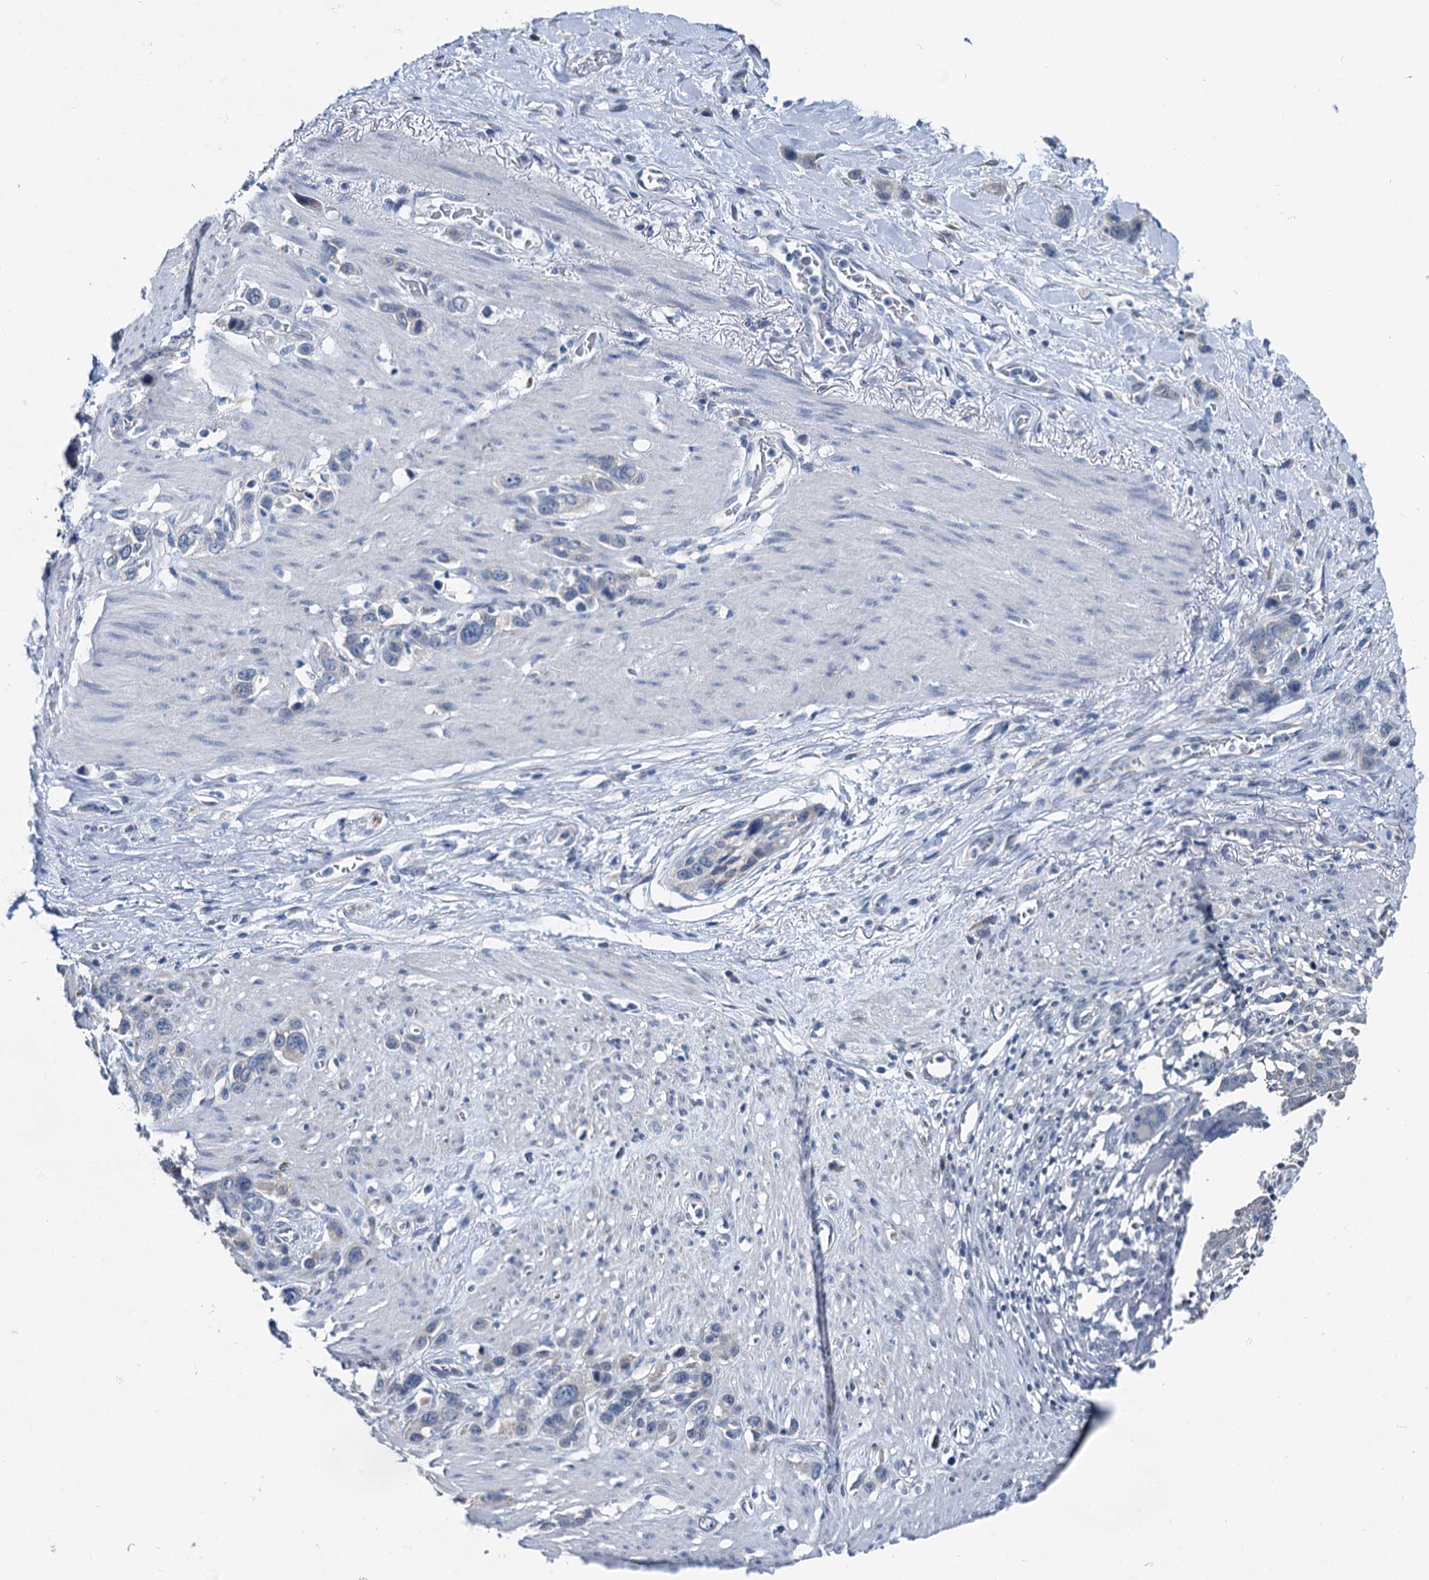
{"staining": {"intensity": "negative", "quantity": "none", "location": "none"}, "tissue": "stomach cancer", "cell_type": "Tumor cells", "image_type": "cancer", "snomed": [{"axis": "morphology", "description": "Adenocarcinoma, NOS"}, {"axis": "morphology", "description": "Adenocarcinoma, High grade"}, {"axis": "topography", "description": "Stomach, upper"}, {"axis": "topography", "description": "Stomach, lower"}], "caption": "High power microscopy histopathology image of an IHC photomicrograph of adenocarcinoma (stomach), revealing no significant expression in tumor cells.", "gene": "MIOX", "patient": {"sex": "female", "age": 65}}